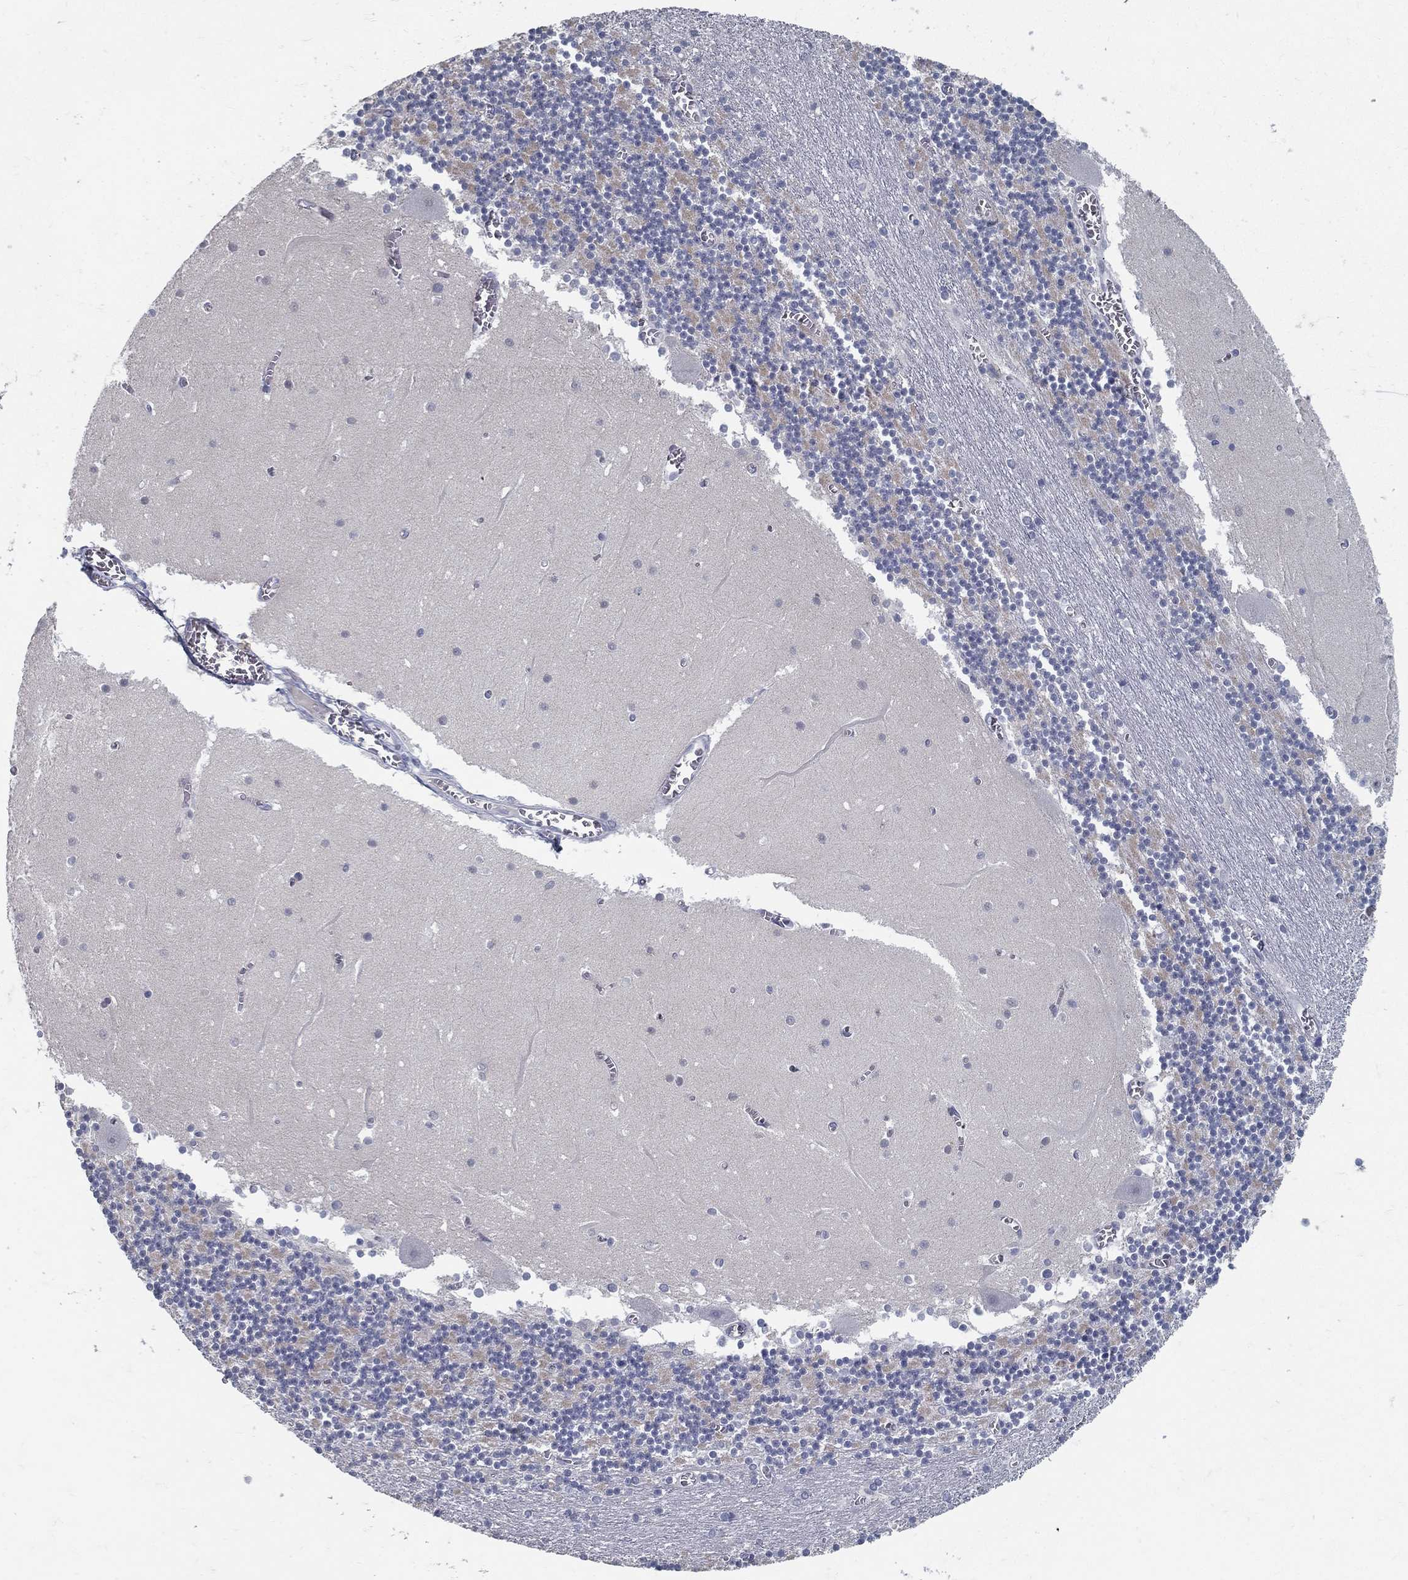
{"staining": {"intensity": "negative", "quantity": "none", "location": "none"}, "tissue": "cerebellum", "cell_type": "Cells in granular layer", "image_type": "normal", "snomed": [{"axis": "morphology", "description": "Normal tissue, NOS"}, {"axis": "topography", "description": "Cerebellum"}], "caption": "IHC of benign cerebellum displays no expression in cells in granular layer. The staining is performed using DAB brown chromogen with nuclei counter-stained in using hematoxylin.", "gene": "ACE2", "patient": {"sex": "female", "age": 28}}